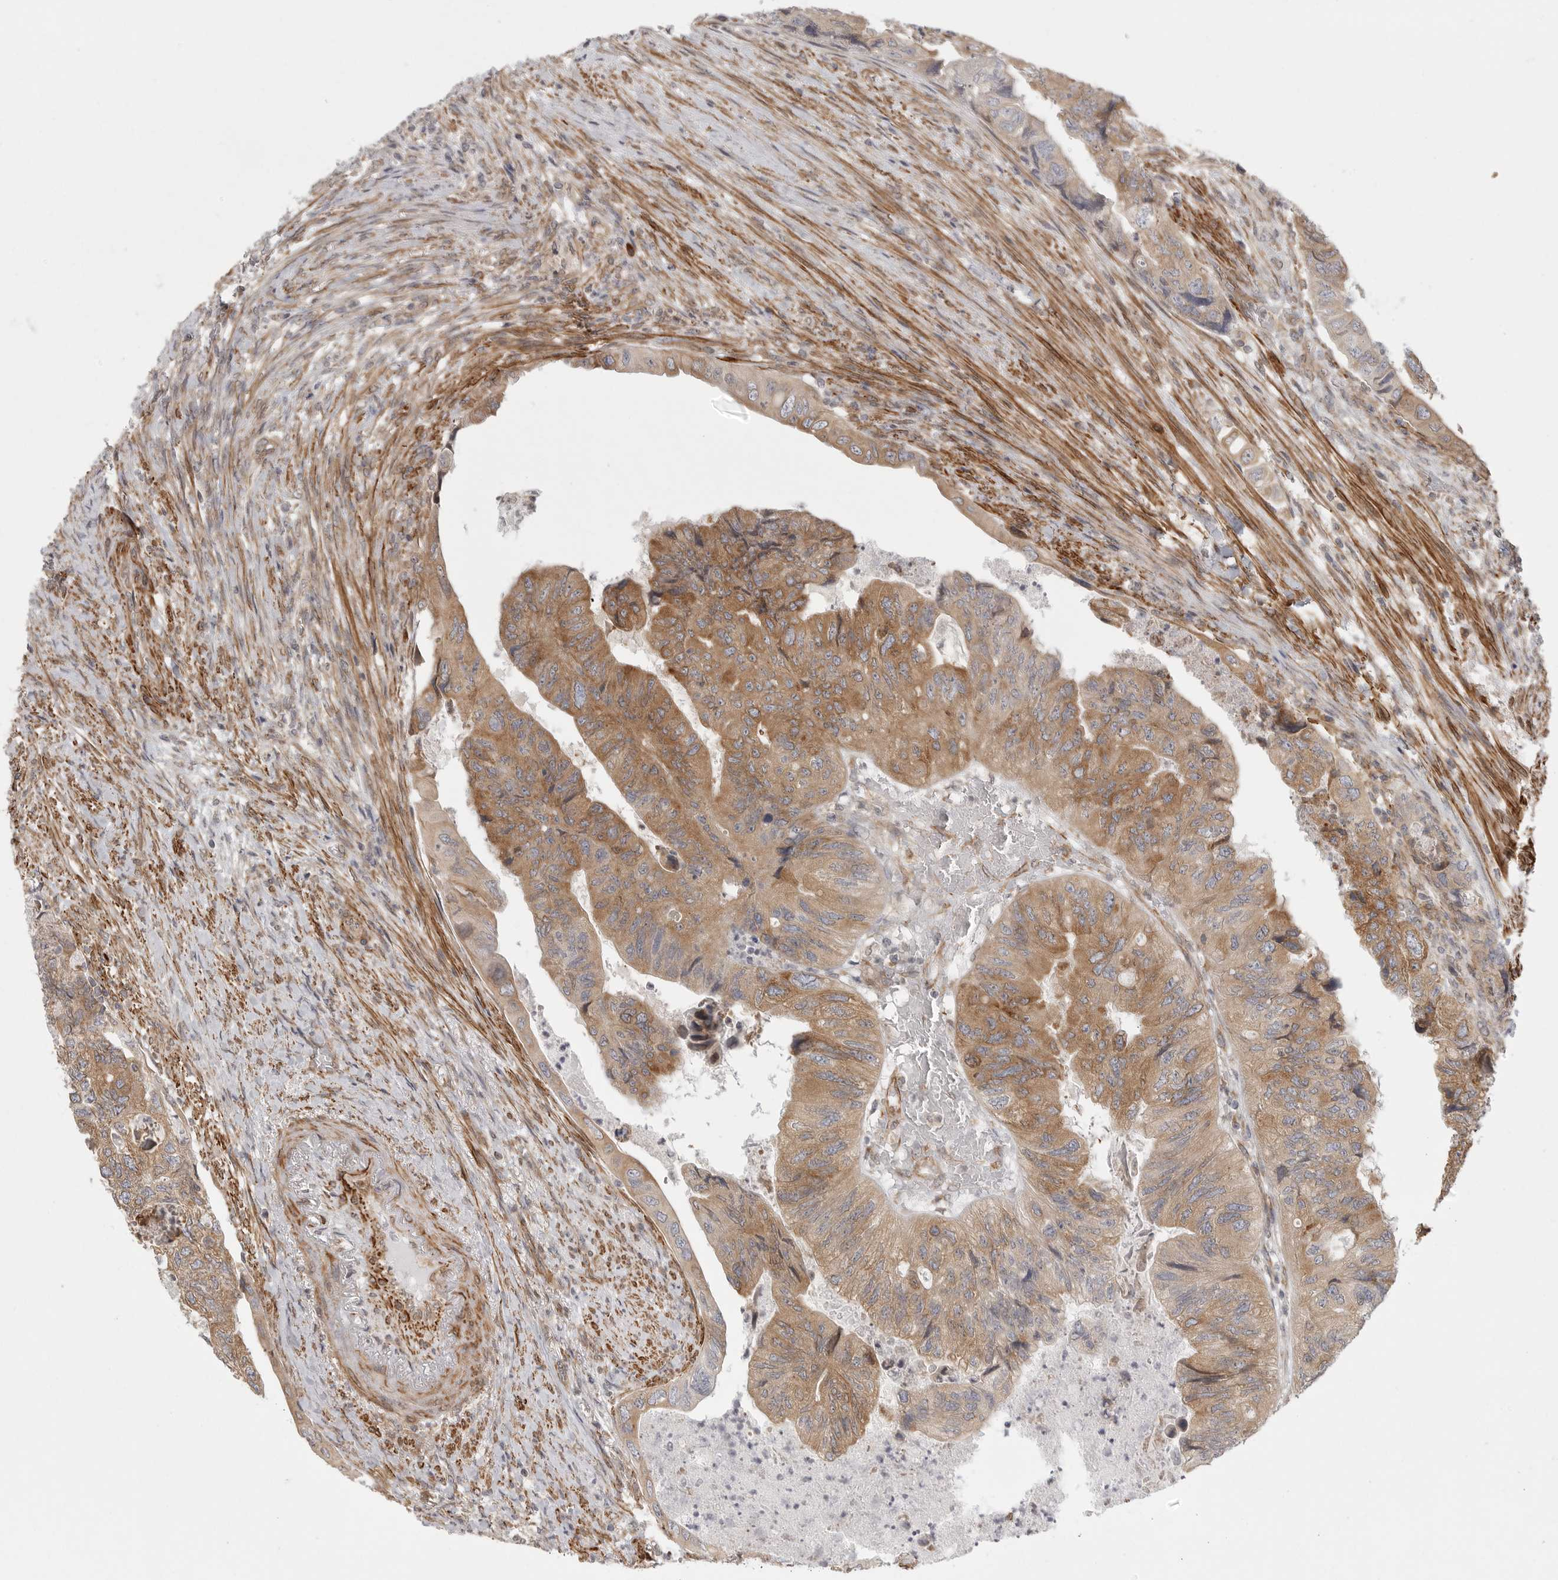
{"staining": {"intensity": "moderate", "quantity": ">75%", "location": "cytoplasmic/membranous"}, "tissue": "colorectal cancer", "cell_type": "Tumor cells", "image_type": "cancer", "snomed": [{"axis": "morphology", "description": "Adenocarcinoma, NOS"}, {"axis": "topography", "description": "Rectum"}], "caption": "Immunohistochemical staining of colorectal cancer shows medium levels of moderate cytoplasmic/membranous protein staining in about >75% of tumor cells.", "gene": "CERS2", "patient": {"sex": "male", "age": 63}}